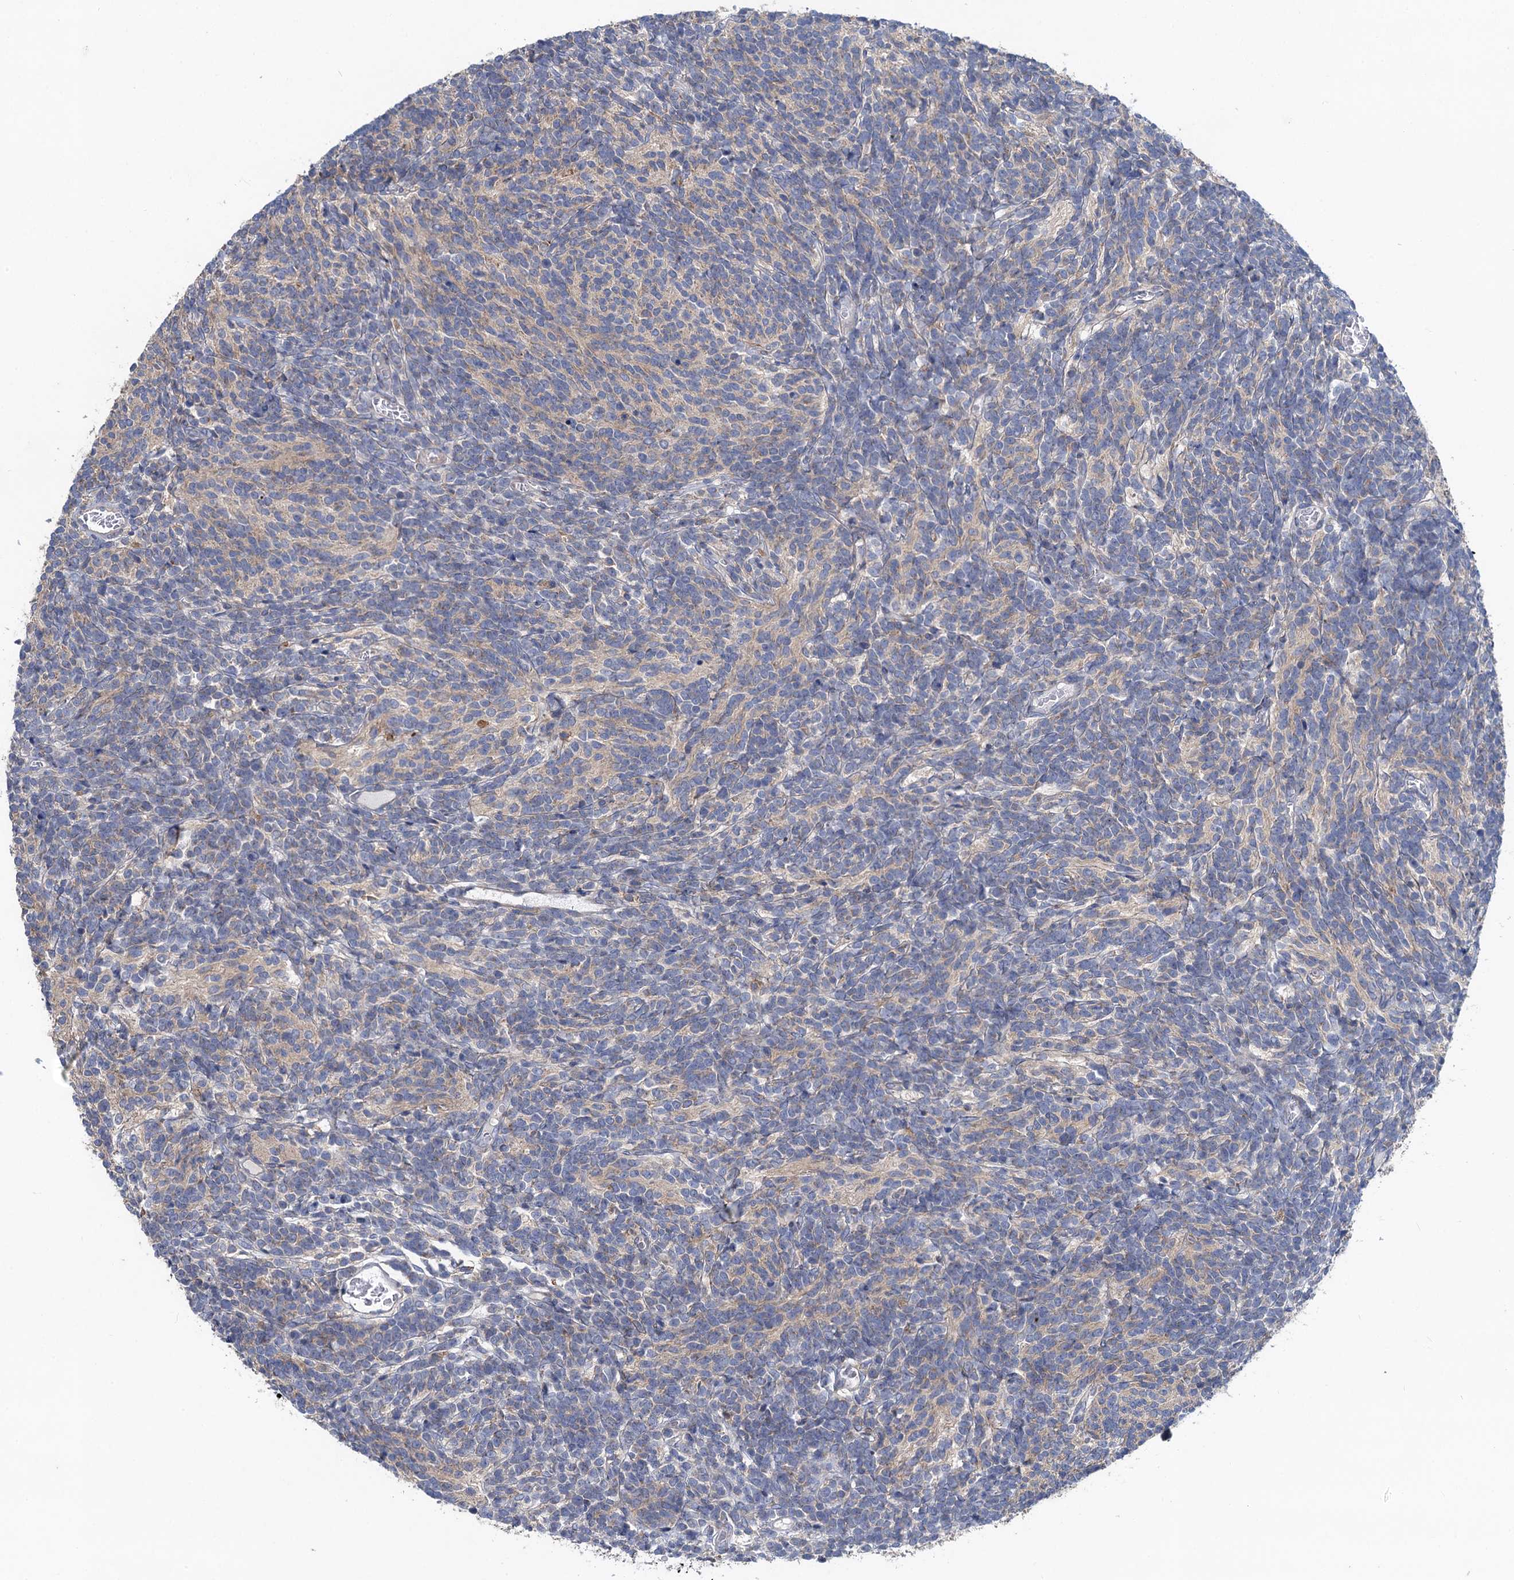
{"staining": {"intensity": "negative", "quantity": "none", "location": "none"}, "tissue": "glioma", "cell_type": "Tumor cells", "image_type": "cancer", "snomed": [{"axis": "morphology", "description": "Glioma, malignant, Low grade"}, {"axis": "topography", "description": "Brain"}], "caption": "High power microscopy micrograph of an immunohistochemistry (IHC) image of malignant low-grade glioma, revealing no significant staining in tumor cells.", "gene": "SNAP29", "patient": {"sex": "female", "age": 1}}